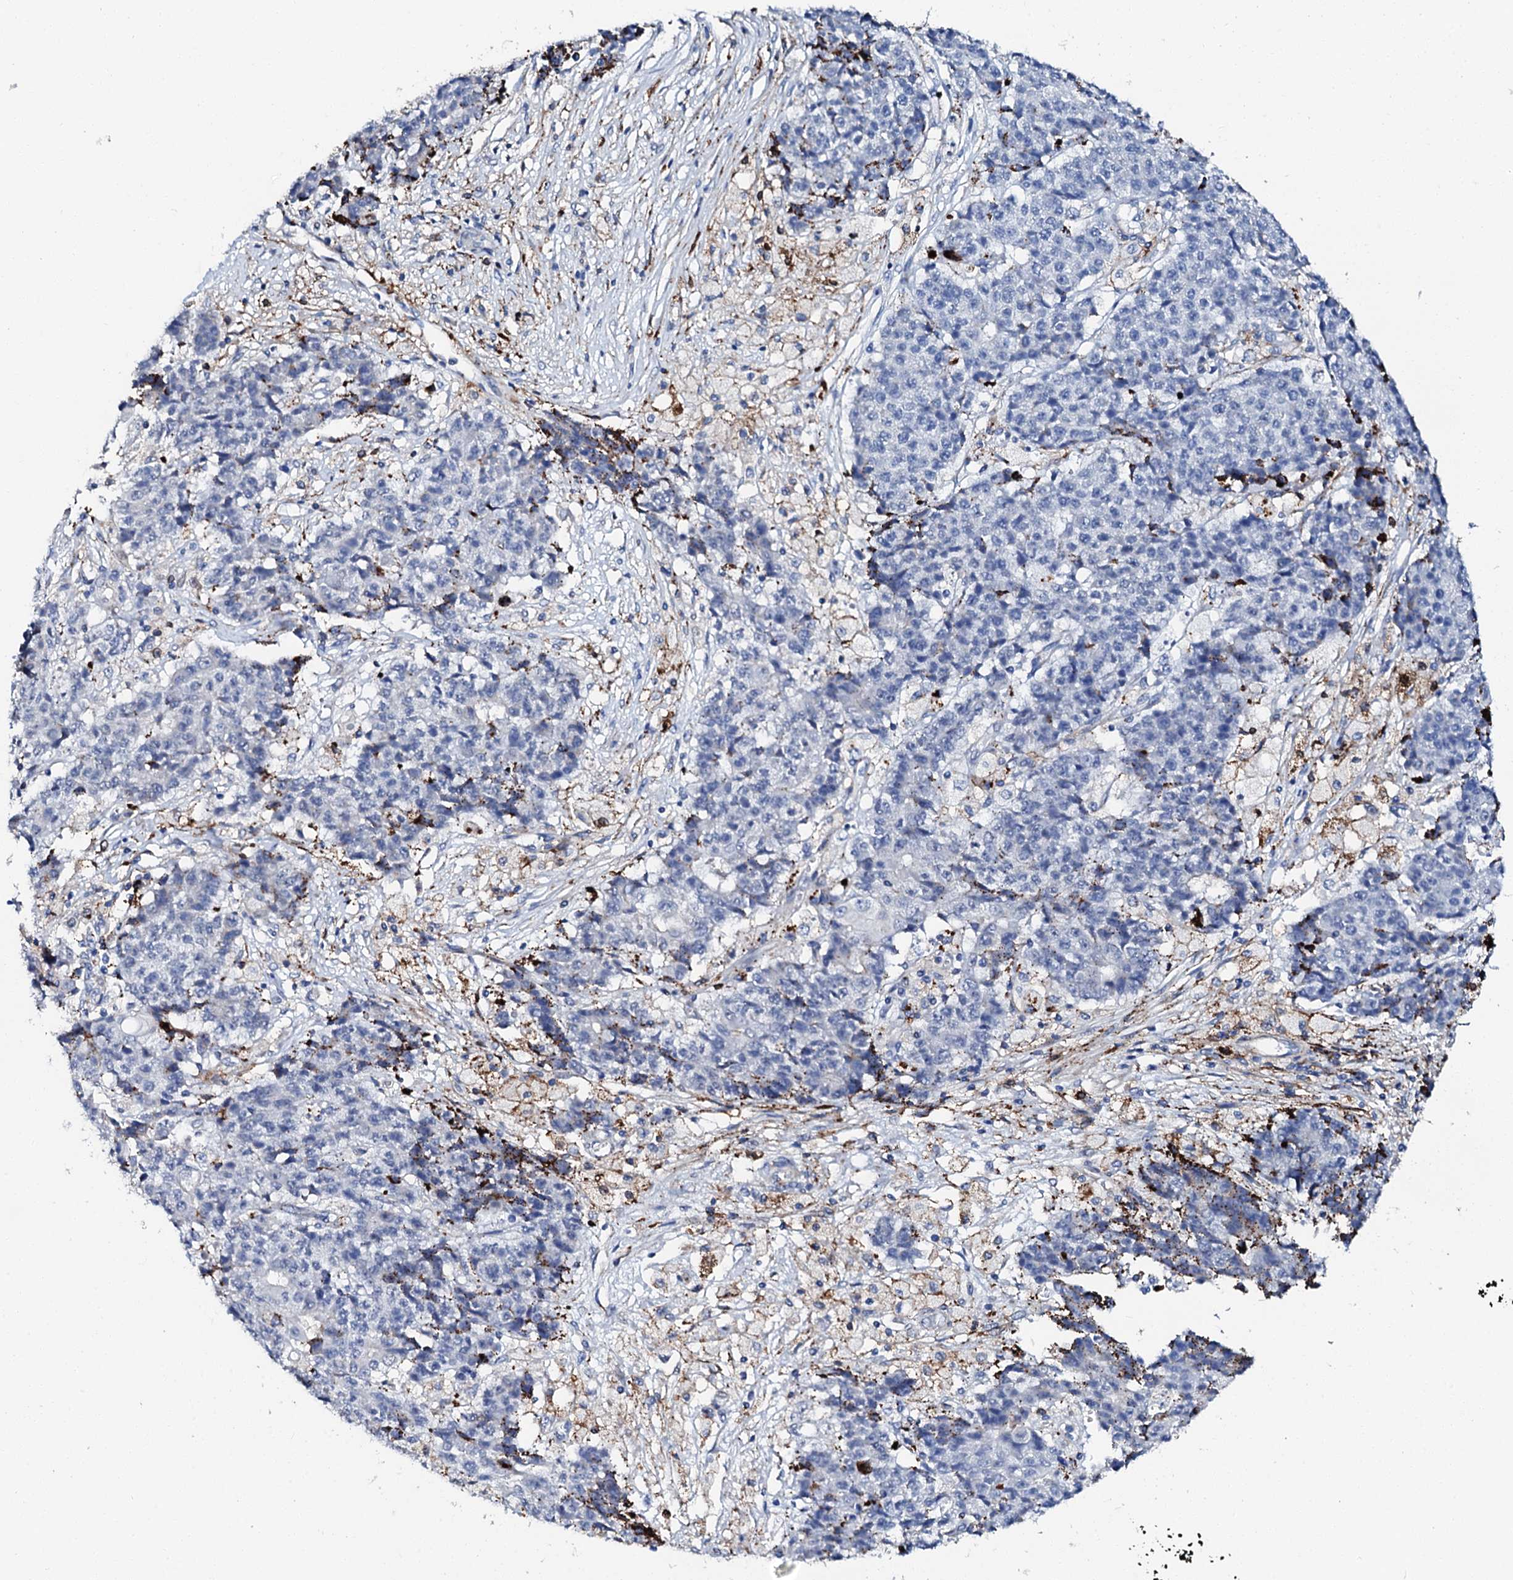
{"staining": {"intensity": "negative", "quantity": "none", "location": "none"}, "tissue": "ovarian cancer", "cell_type": "Tumor cells", "image_type": "cancer", "snomed": [{"axis": "morphology", "description": "Carcinoma, endometroid"}, {"axis": "topography", "description": "Ovary"}], "caption": "A micrograph of ovarian cancer stained for a protein reveals no brown staining in tumor cells.", "gene": "MED13L", "patient": {"sex": "female", "age": 42}}